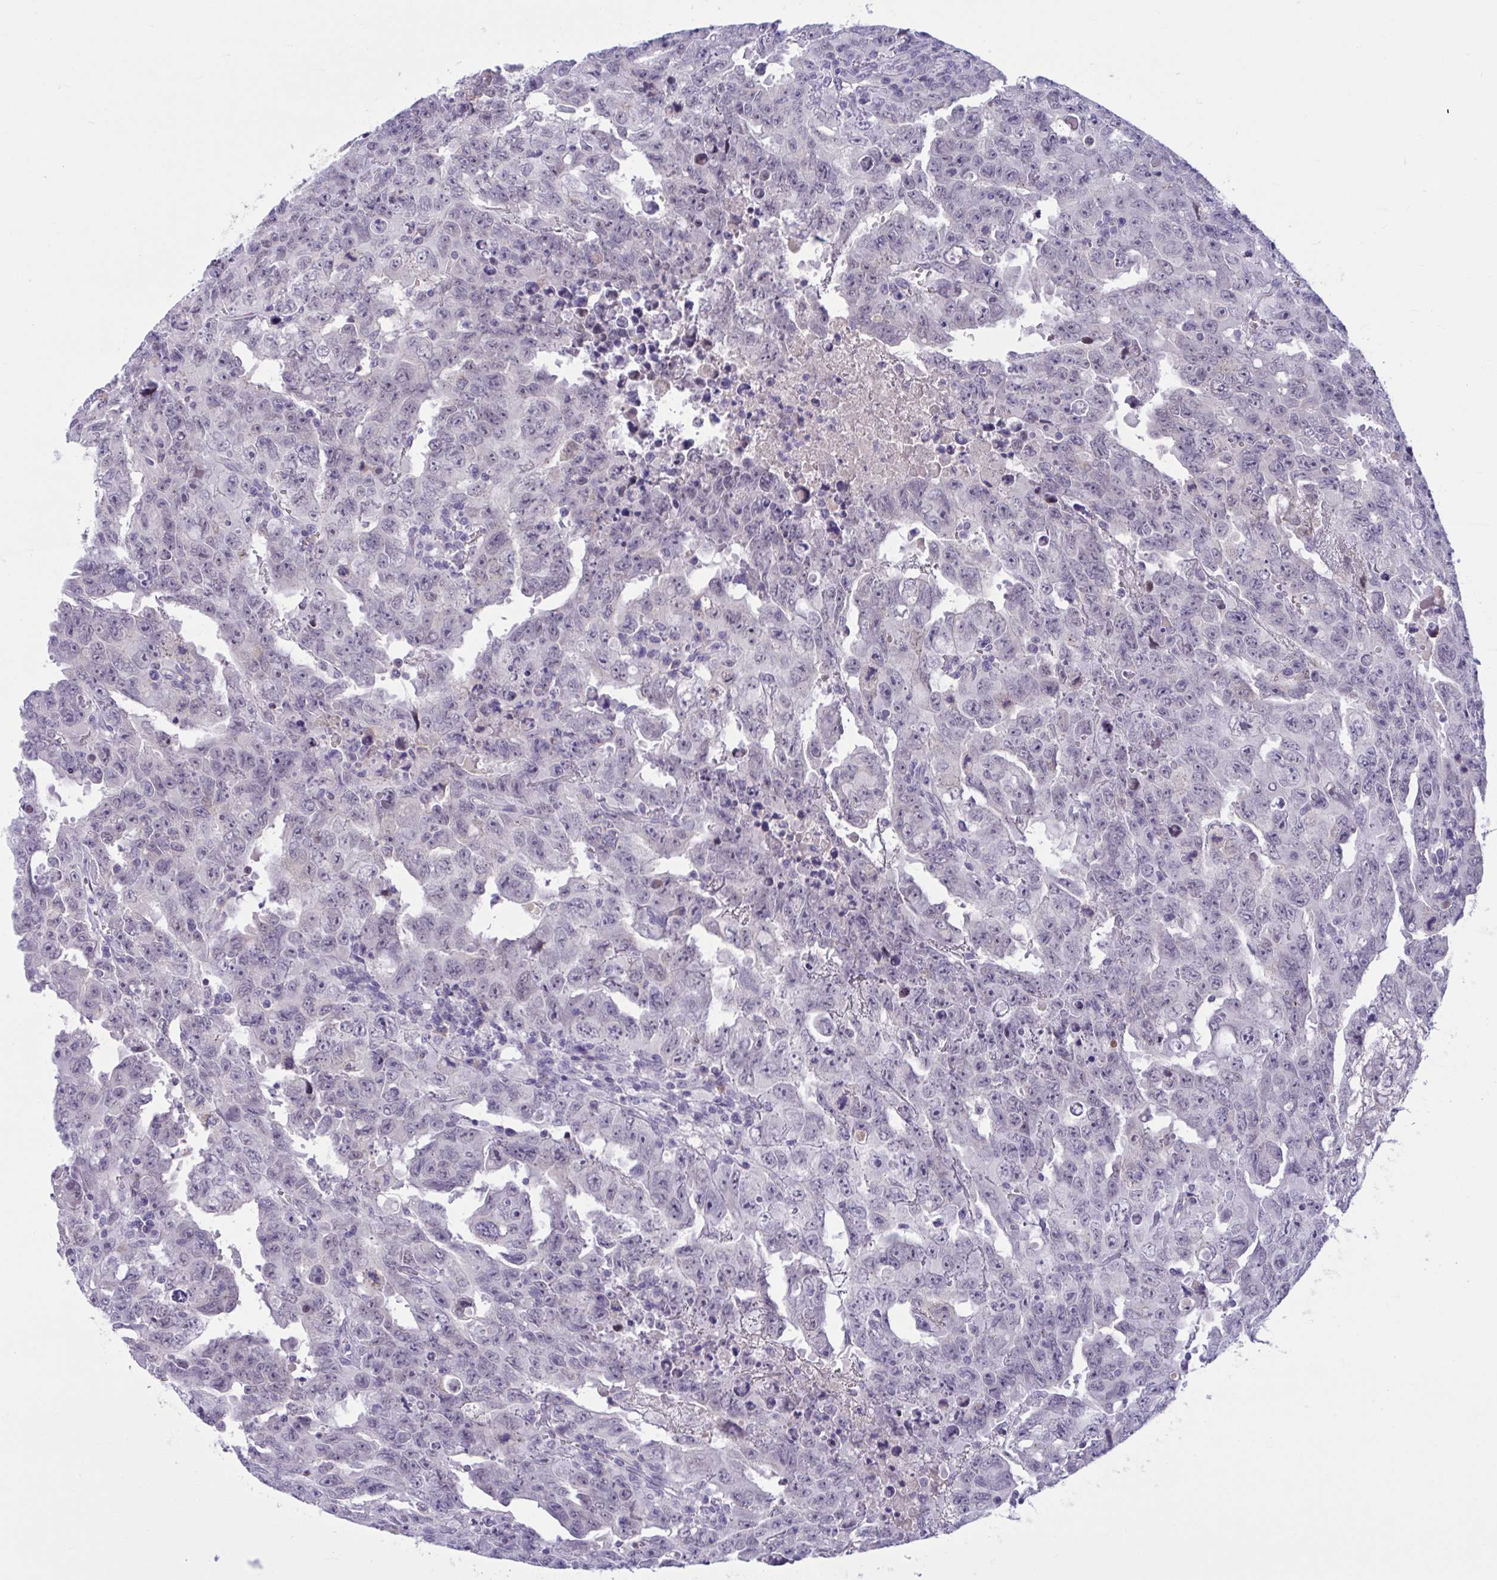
{"staining": {"intensity": "negative", "quantity": "none", "location": "none"}, "tissue": "testis cancer", "cell_type": "Tumor cells", "image_type": "cancer", "snomed": [{"axis": "morphology", "description": "Carcinoma, Embryonal, NOS"}, {"axis": "topography", "description": "Testis"}], "caption": "This is an immunohistochemistry image of human testis cancer (embryonal carcinoma). There is no expression in tumor cells.", "gene": "CNGB3", "patient": {"sex": "male", "age": 24}}